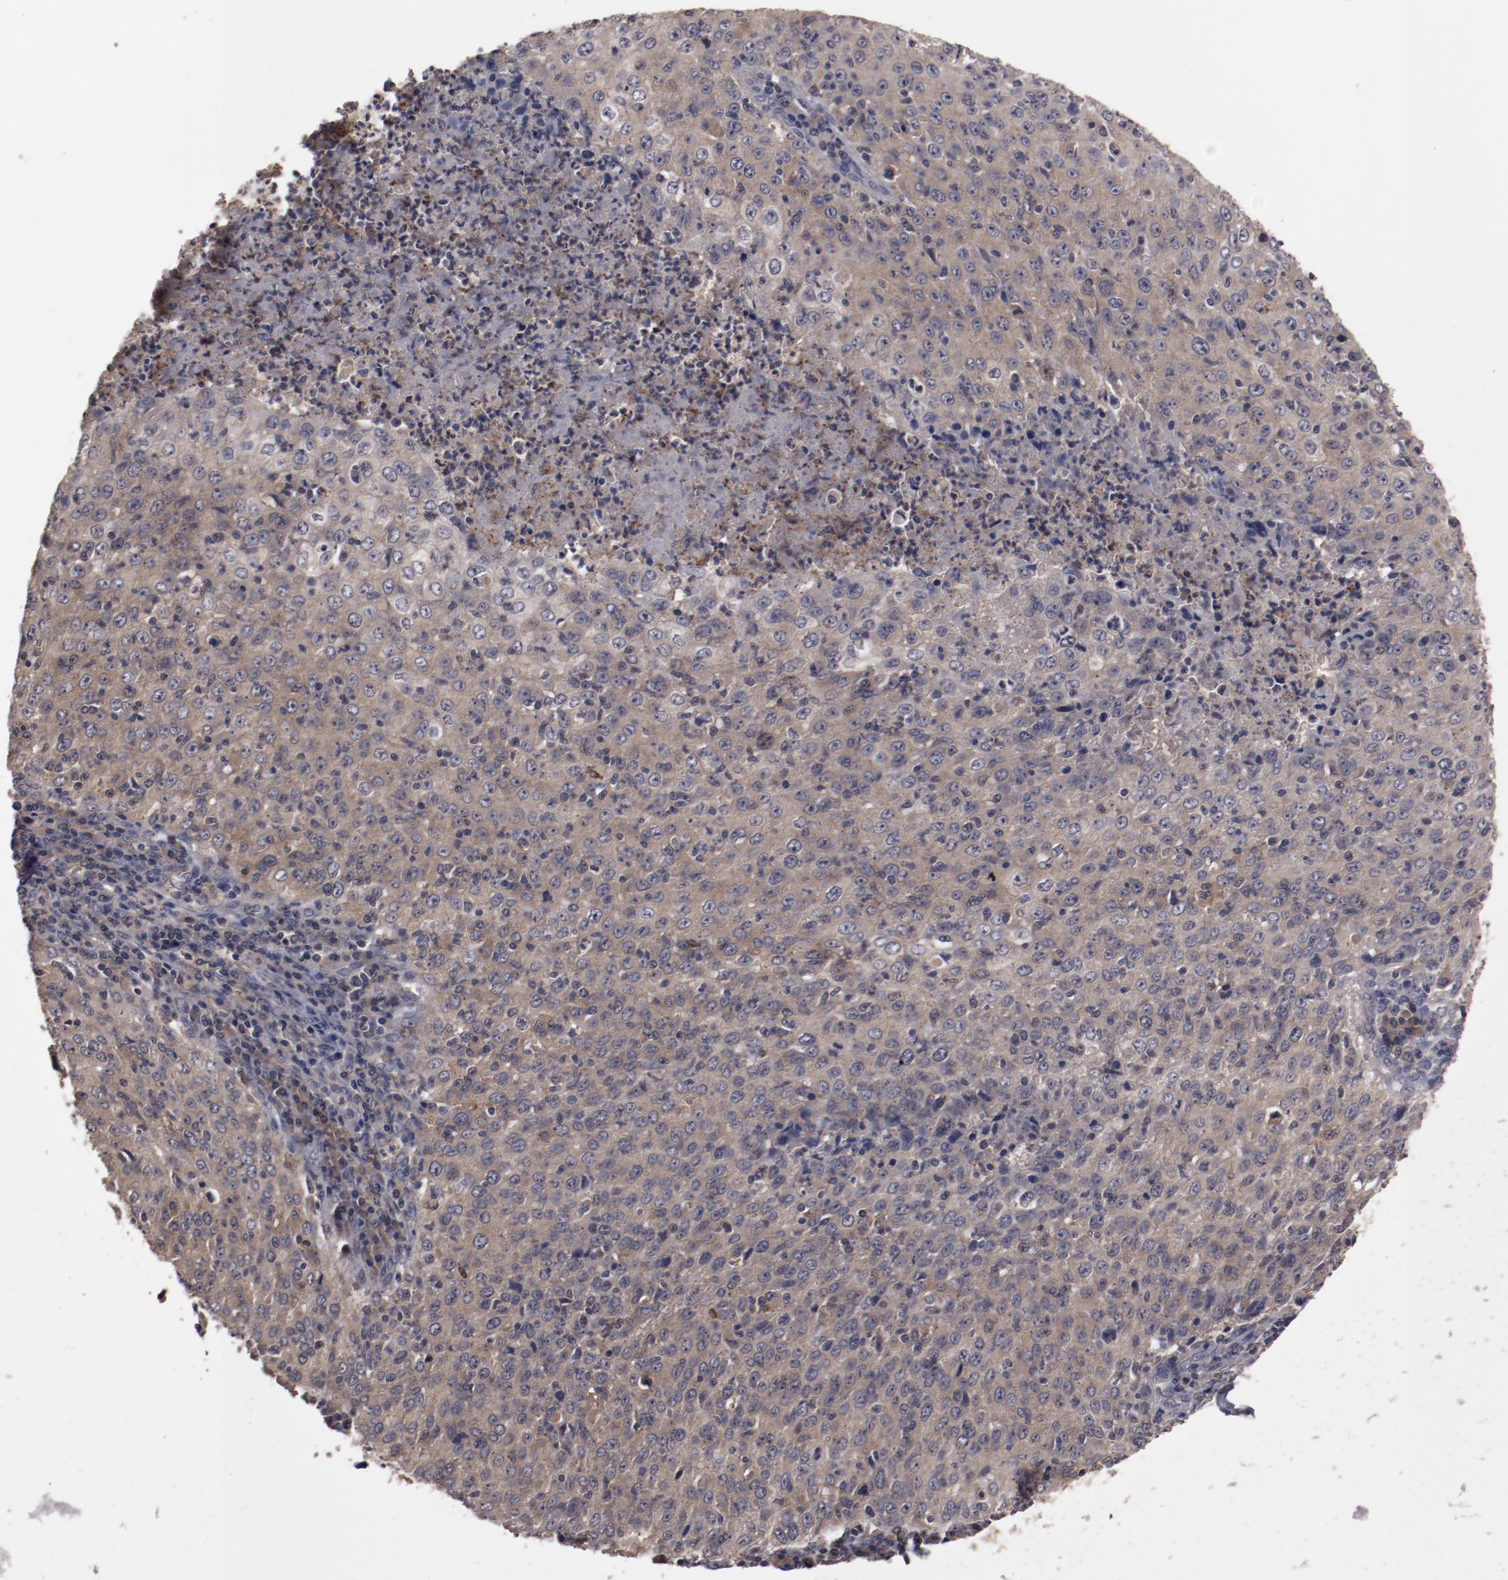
{"staining": {"intensity": "moderate", "quantity": ">75%", "location": "cytoplasmic/membranous"}, "tissue": "cervical cancer", "cell_type": "Tumor cells", "image_type": "cancer", "snomed": [{"axis": "morphology", "description": "Squamous cell carcinoma, NOS"}, {"axis": "topography", "description": "Cervix"}], "caption": "Immunohistochemistry histopathology image of cervical squamous cell carcinoma stained for a protein (brown), which reveals medium levels of moderate cytoplasmic/membranous expression in approximately >75% of tumor cells.", "gene": "LRRC75B", "patient": {"sex": "female", "age": 27}}